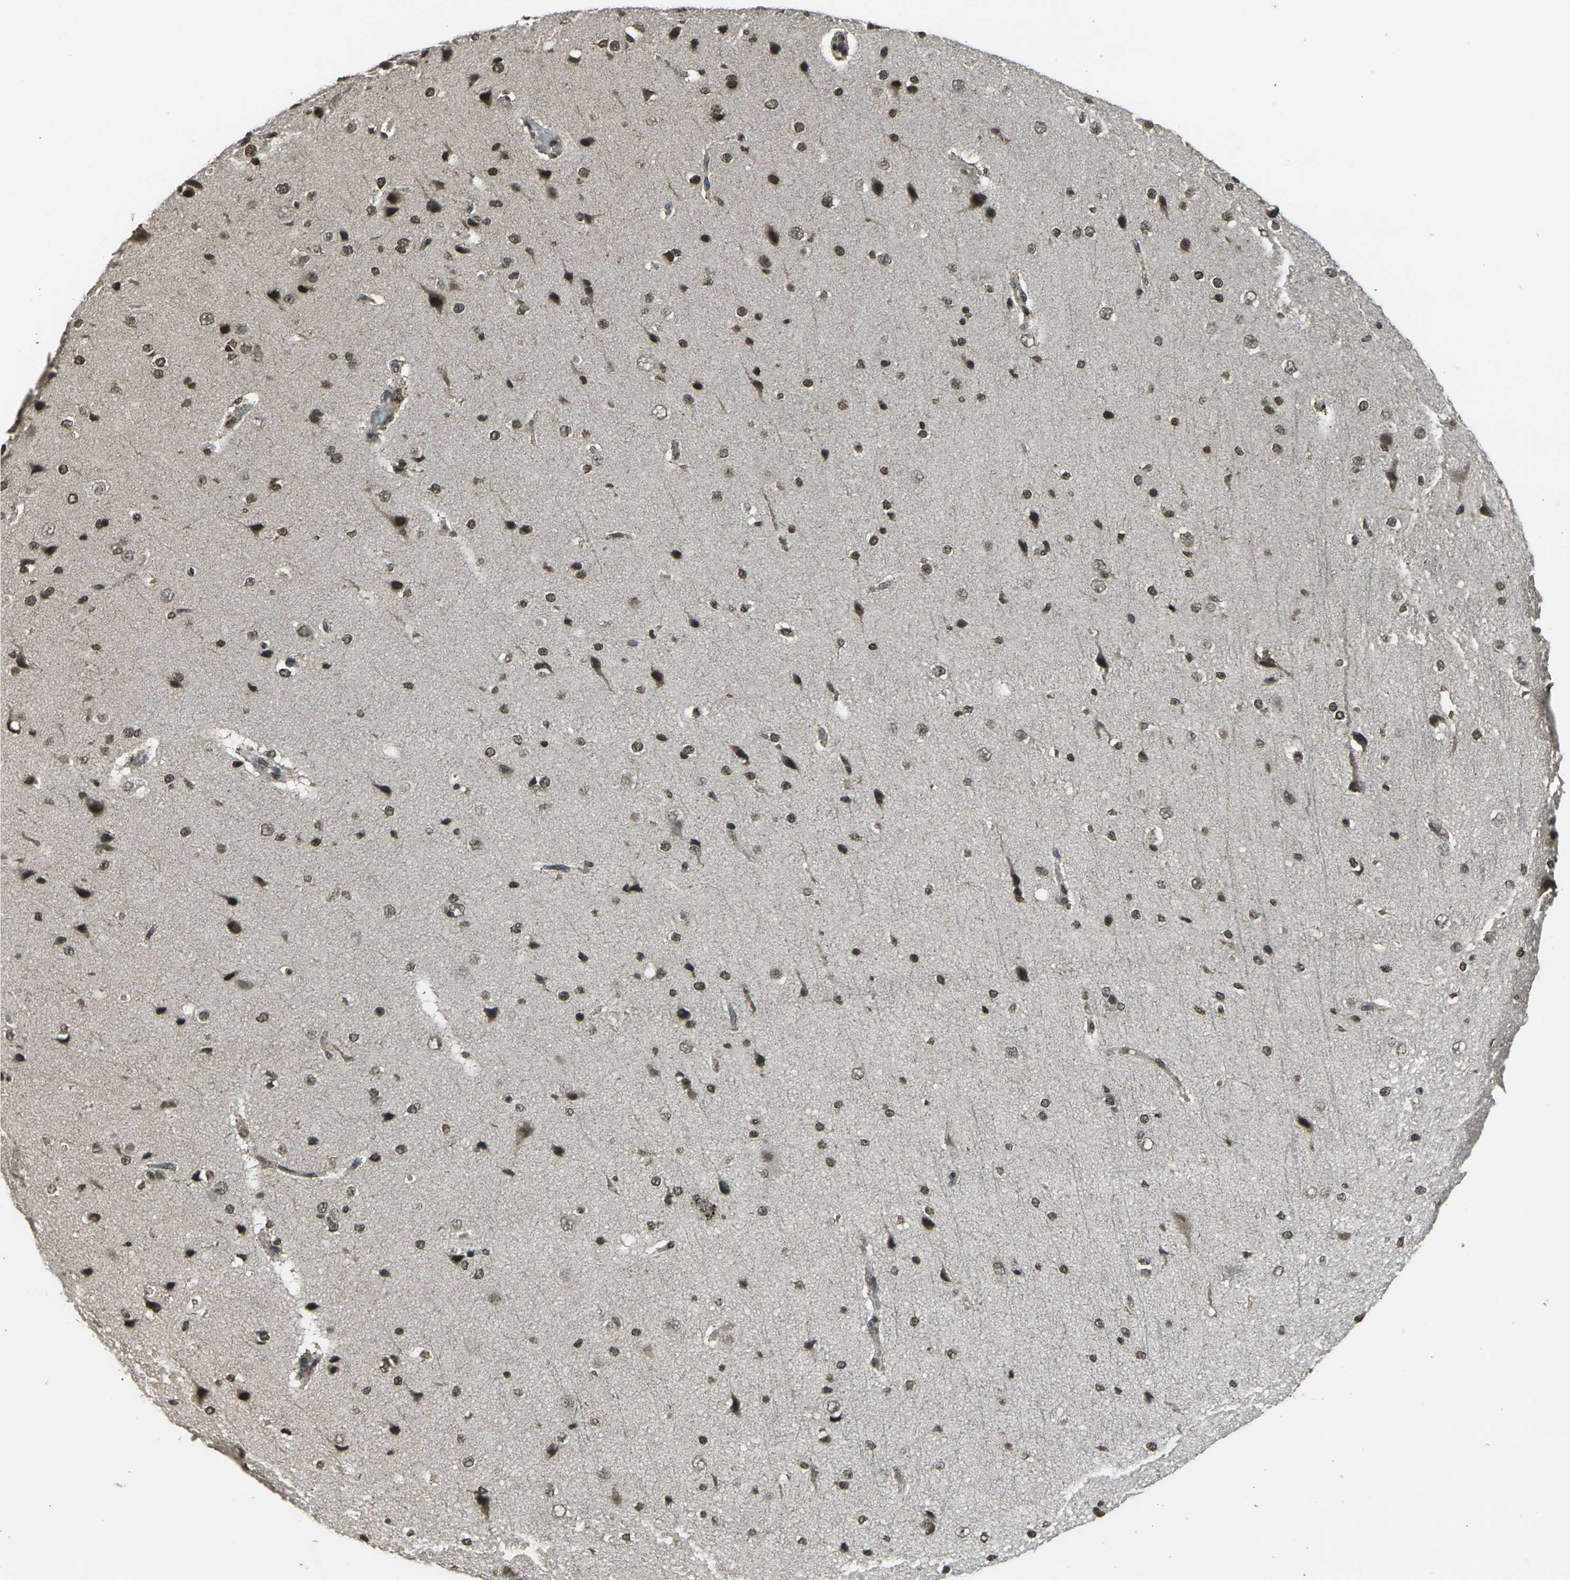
{"staining": {"intensity": "moderate", "quantity": ">75%", "location": "nuclear"}, "tissue": "cerebral cortex", "cell_type": "Endothelial cells", "image_type": "normal", "snomed": [{"axis": "morphology", "description": "Normal tissue, NOS"}, {"axis": "morphology", "description": "Developmental malformation"}, {"axis": "topography", "description": "Cerebral cortex"}], "caption": "A high-resolution histopathology image shows immunohistochemistry (IHC) staining of normal cerebral cortex, which shows moderate nuclear staining in approximately >75% of endothelial cells. The staining was performed using DAB (3,3'-diaminobenzidine) to visualize the protein expression in brown, while the nuclei were stained in blue with hematoxylin (Magnification: 20x).", "gene": "PRPF8", "patient": {"sex": "female", "age": 30}}